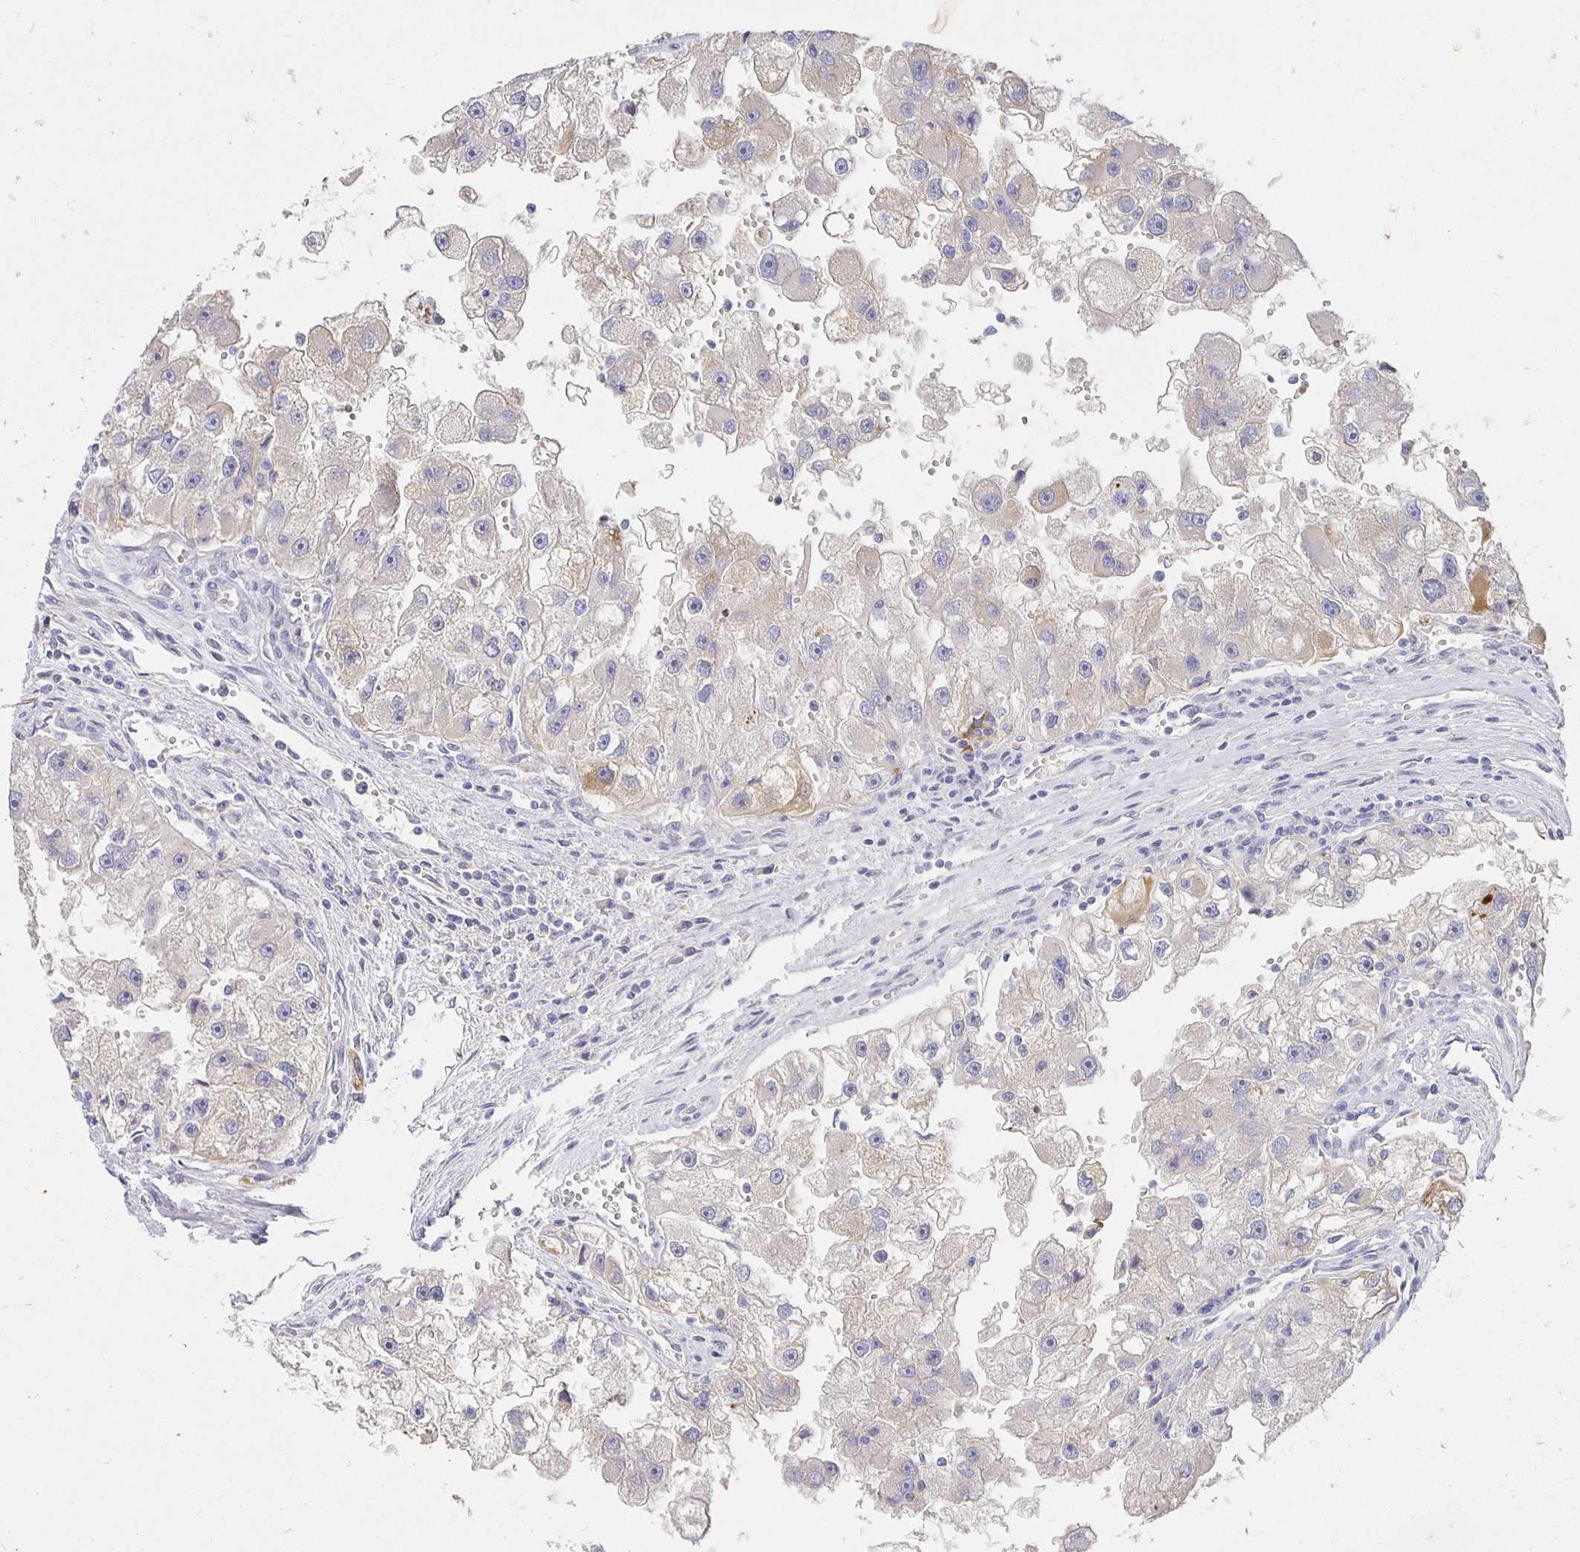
{"staining": {"intensity": "negative", "quantity": "none", "location": "none"}, "tissue": "renal cancer", "cell_type": "Tumor cells", "image_type": "cancer", "snomed": [{"axis": "morphology", "description": "Adenocarcinoma, NOS"}, {"axis": "topography", "description": "Kidney"}], "caption": "Immunohistochemistry photomicrograph of human renal cancer (adenocarcinoma) stained for a protein (brown), which displays no expression in tumor cells.", "gene": "FKRP", "patient": {"sex": "male", "age": 63}}